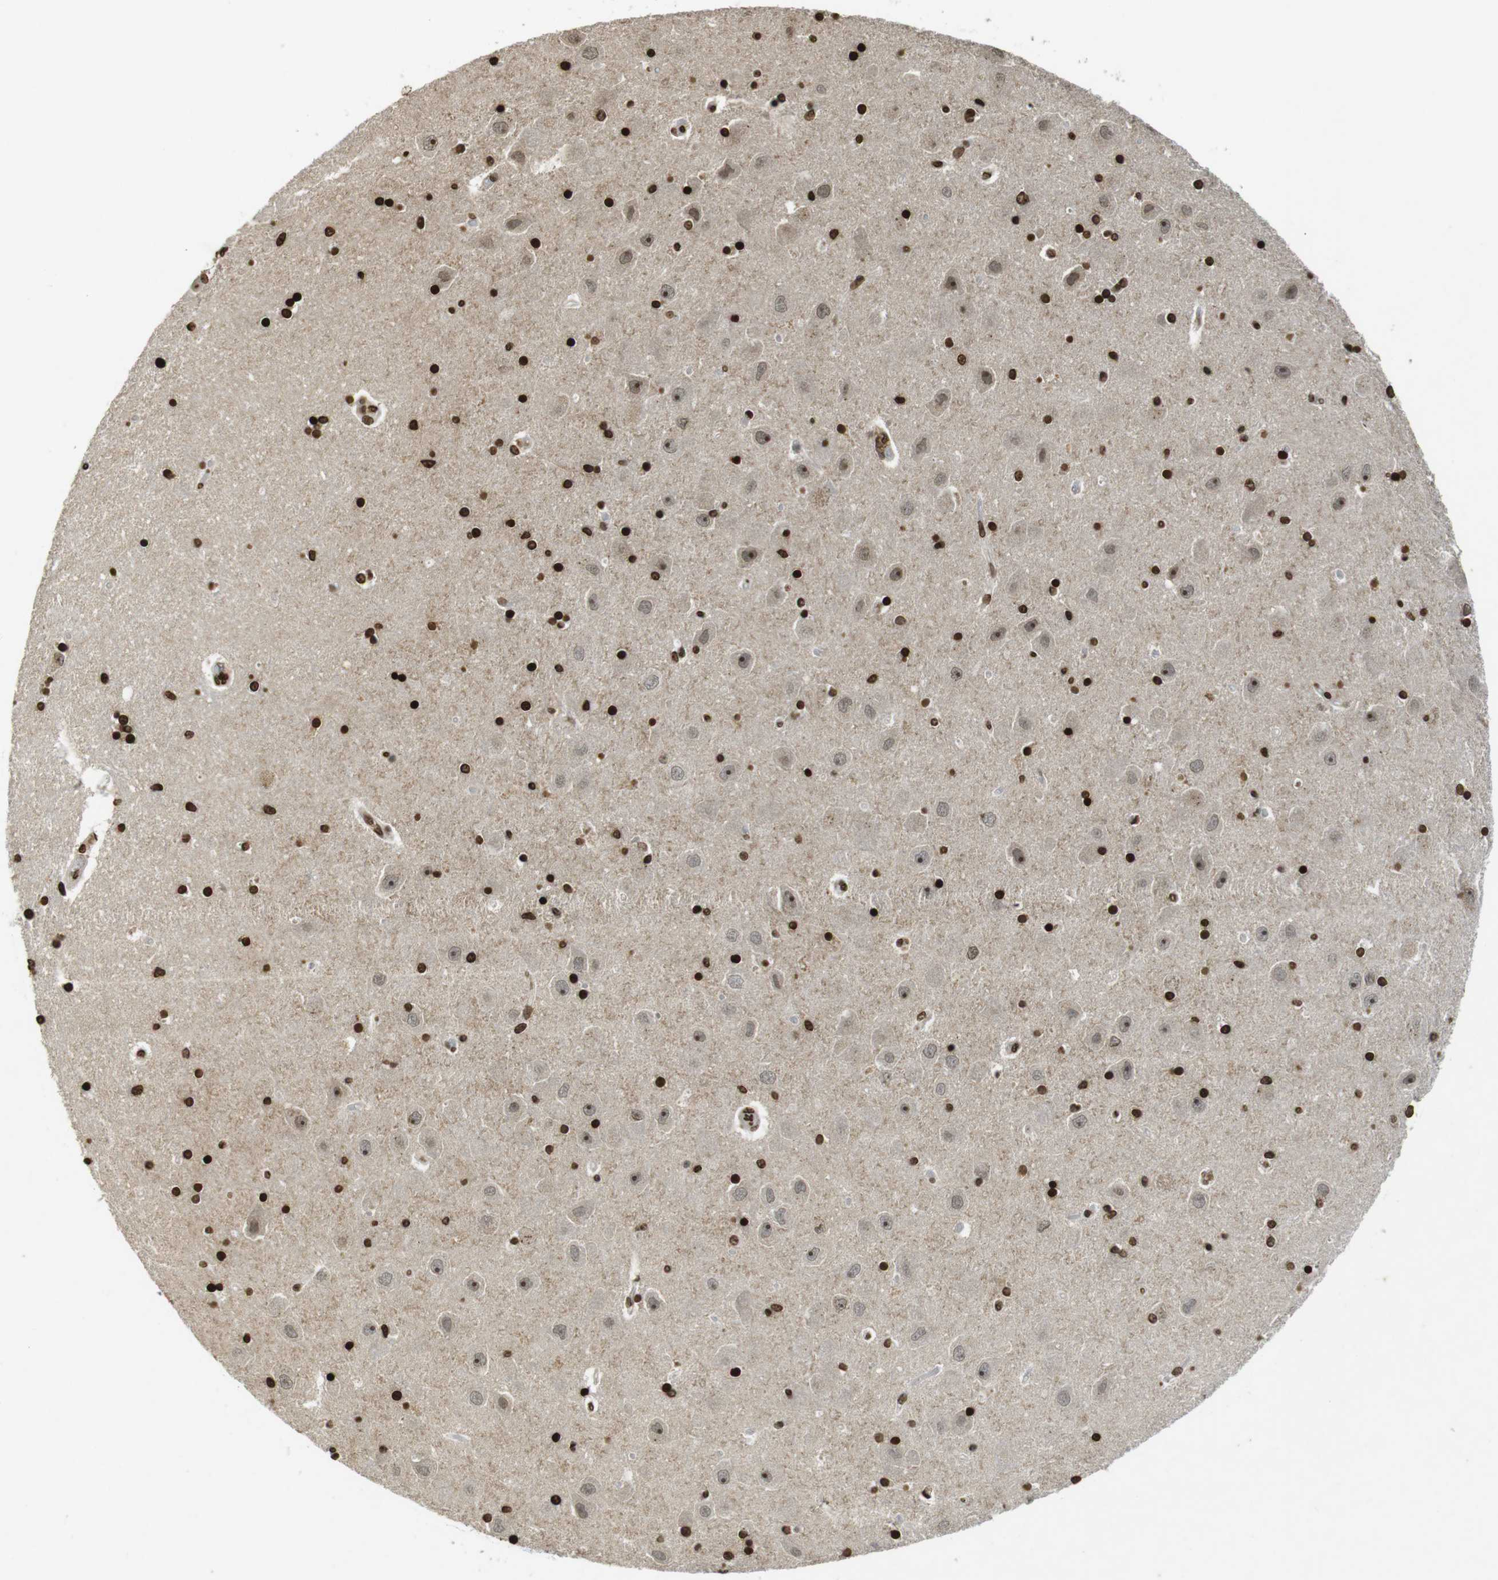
{"staining": {"intensity": "strong", "quantity": ">75%", "location": "nuclear"}, "tissue": "hippocampus", "cell_type": "Glial cells", "image_type": "normal", "snomed": [{"axis": "morphology", "description": "Normal tissue, NOS"}, {"axis": "topography", "description": "Hippocampus"}], "caption": "IHC image of unremarkable human hippocampus stained for a protein (brown), which reveals high levels of strong nuclear expression in approximately >75% of glial cells.", "gene": "FOXA3", "patient": {"sex": "female", "age": 54}}